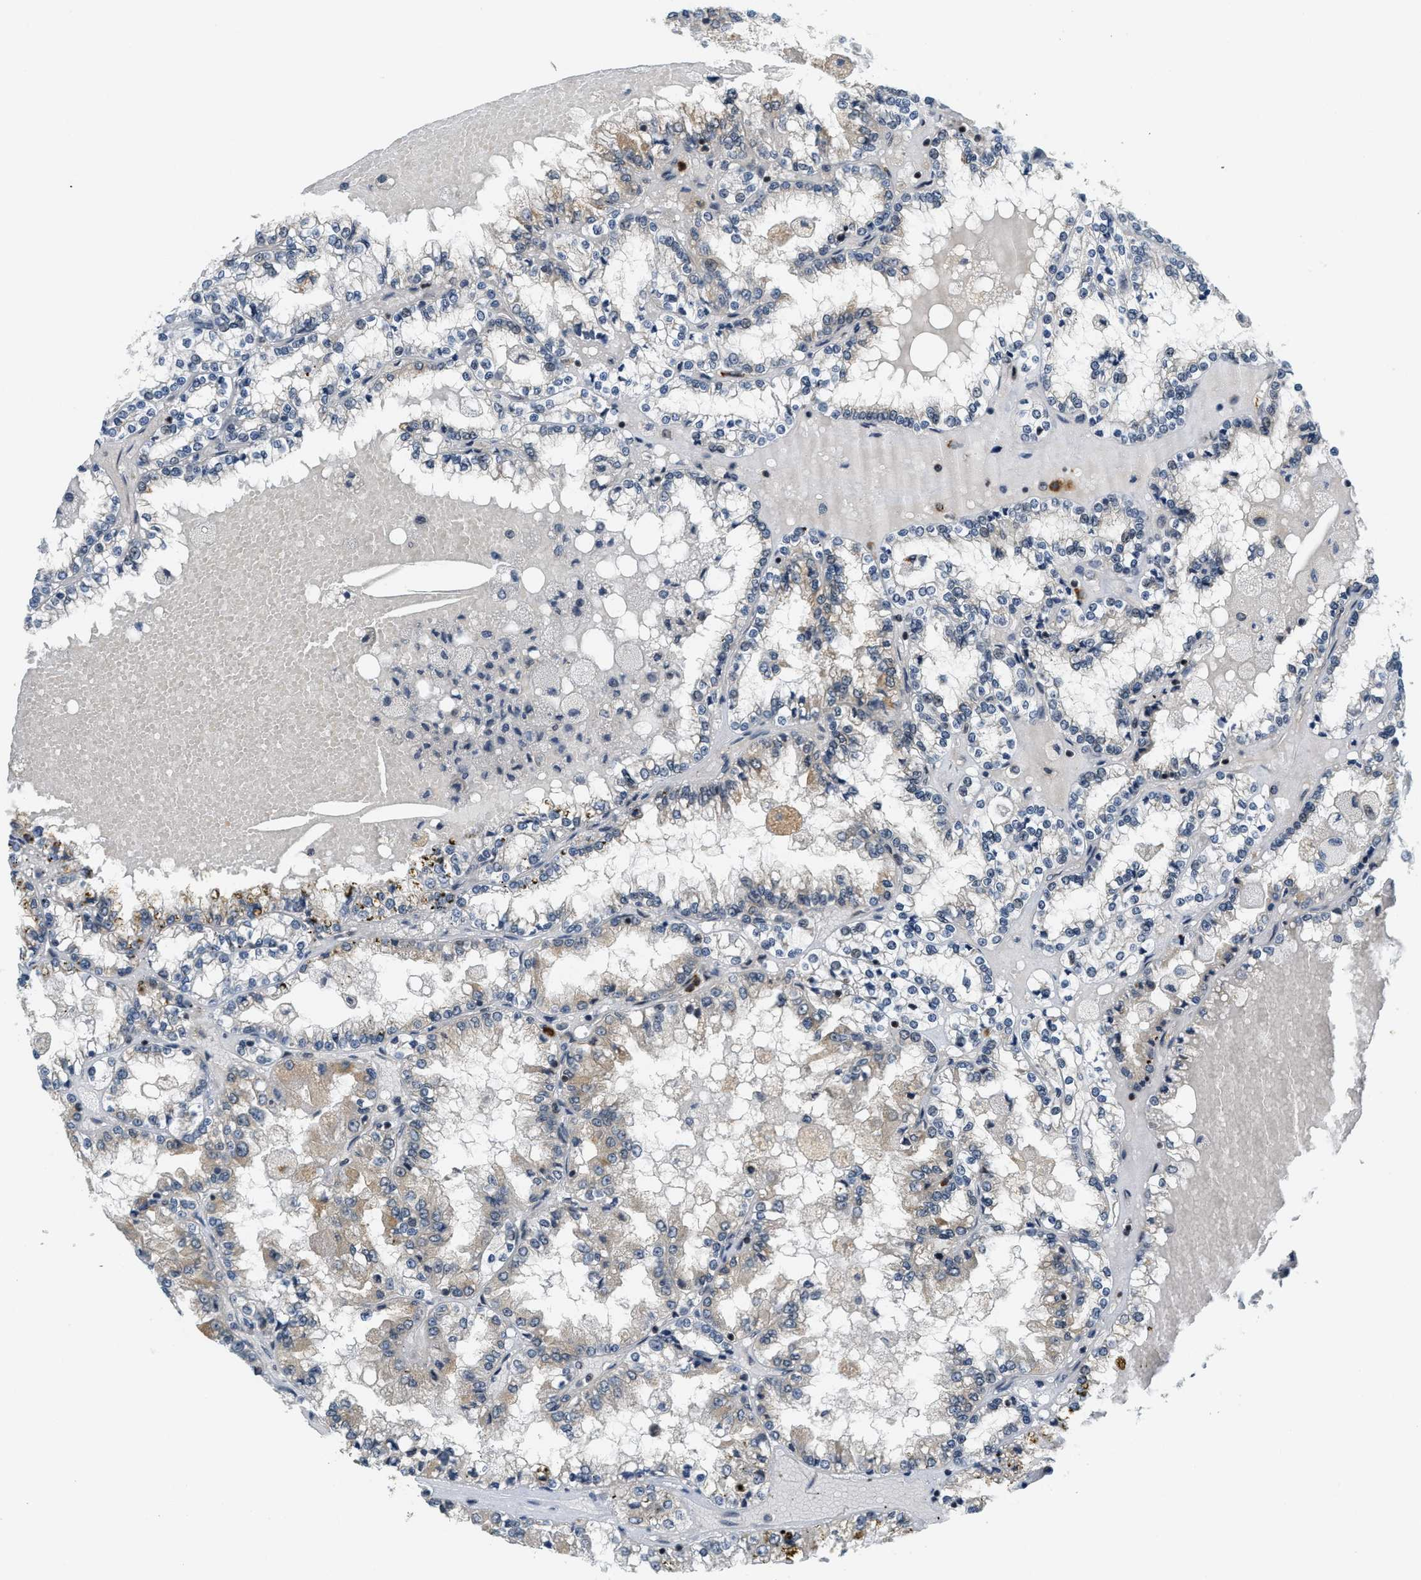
{"staining": {"intensity": "weak", "quantity": "25%-75%", "location": "cytoplasmic/membranous"}, "tissue": "renal cancer", "cell_type": "Tumor cells", "image_type": "cancer", "snomed": [{"axis": "morphology", "description": "Adenocarcinoma, NOS"}, {"axis": "topography", "description": "Kidney"}], "caption": "A brown stain shows weak cytoplasmic/membranous staining of a protein in renal cancer (adenocarcinoma) tumor cells.", "gene": "KMT2A", "patient": {"sex": "female", "age": 56}}